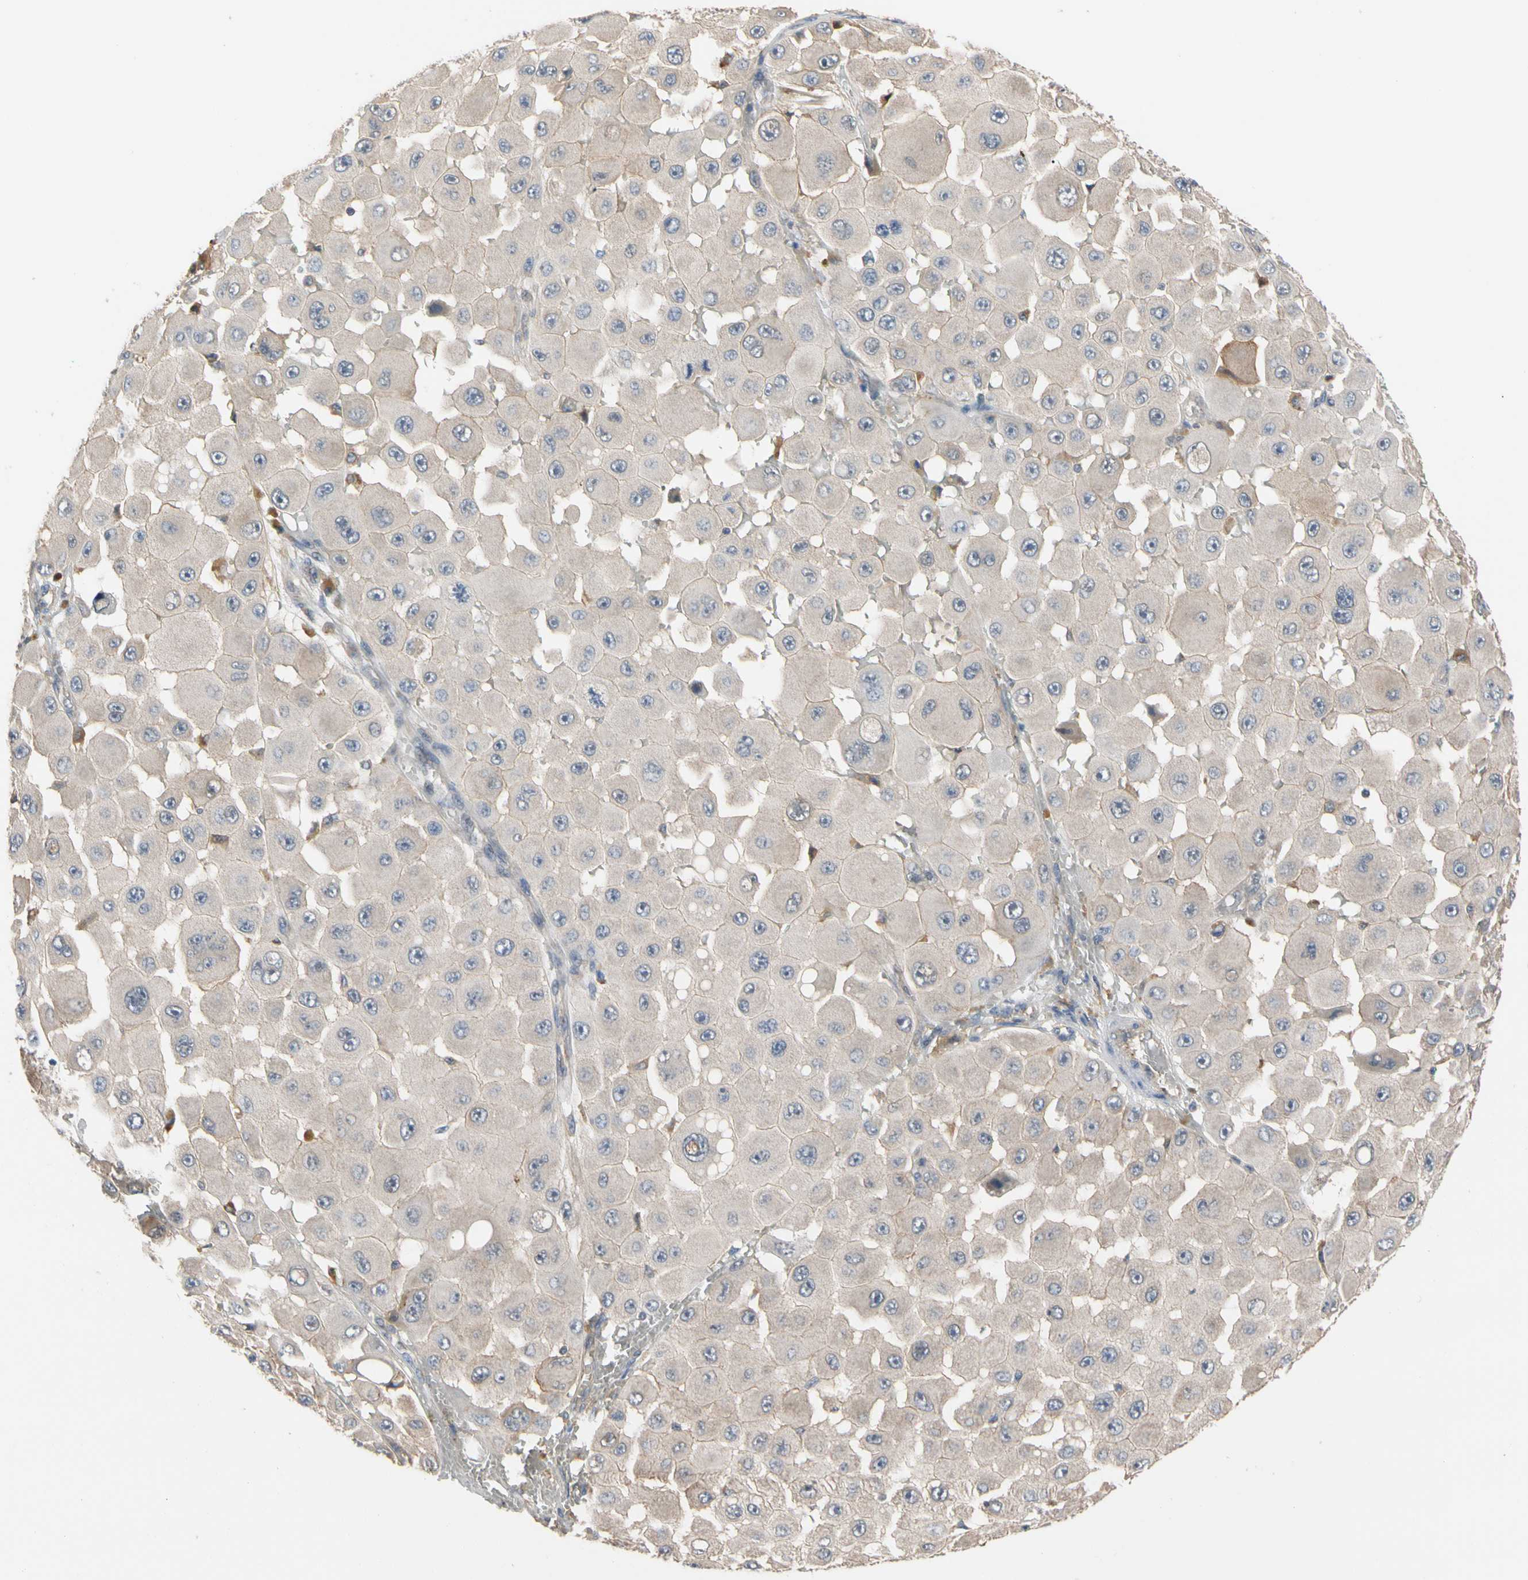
{"staining": {"intensity": "weak", "quantity": ">75%", "location": "cytoplasmic/membranous"}, "tissue": "melanoma", "cell_type": "Tumor cells", "image_type": "cancer", "snomed": [{"axis": "morphology", "description": "Malignant melanoma, NOS"}, {"axis": "topography", "description": "Skin"}], "caption": "DAB (3,3'-diaminobenzidine) immunohistochemical staining of malignant melanoma displays weak cytoplasmic/membranous protein positivity in about >75% of tumor cells.", "gene": "DPP8", "patient": {"sex": "female", "age": 81}}